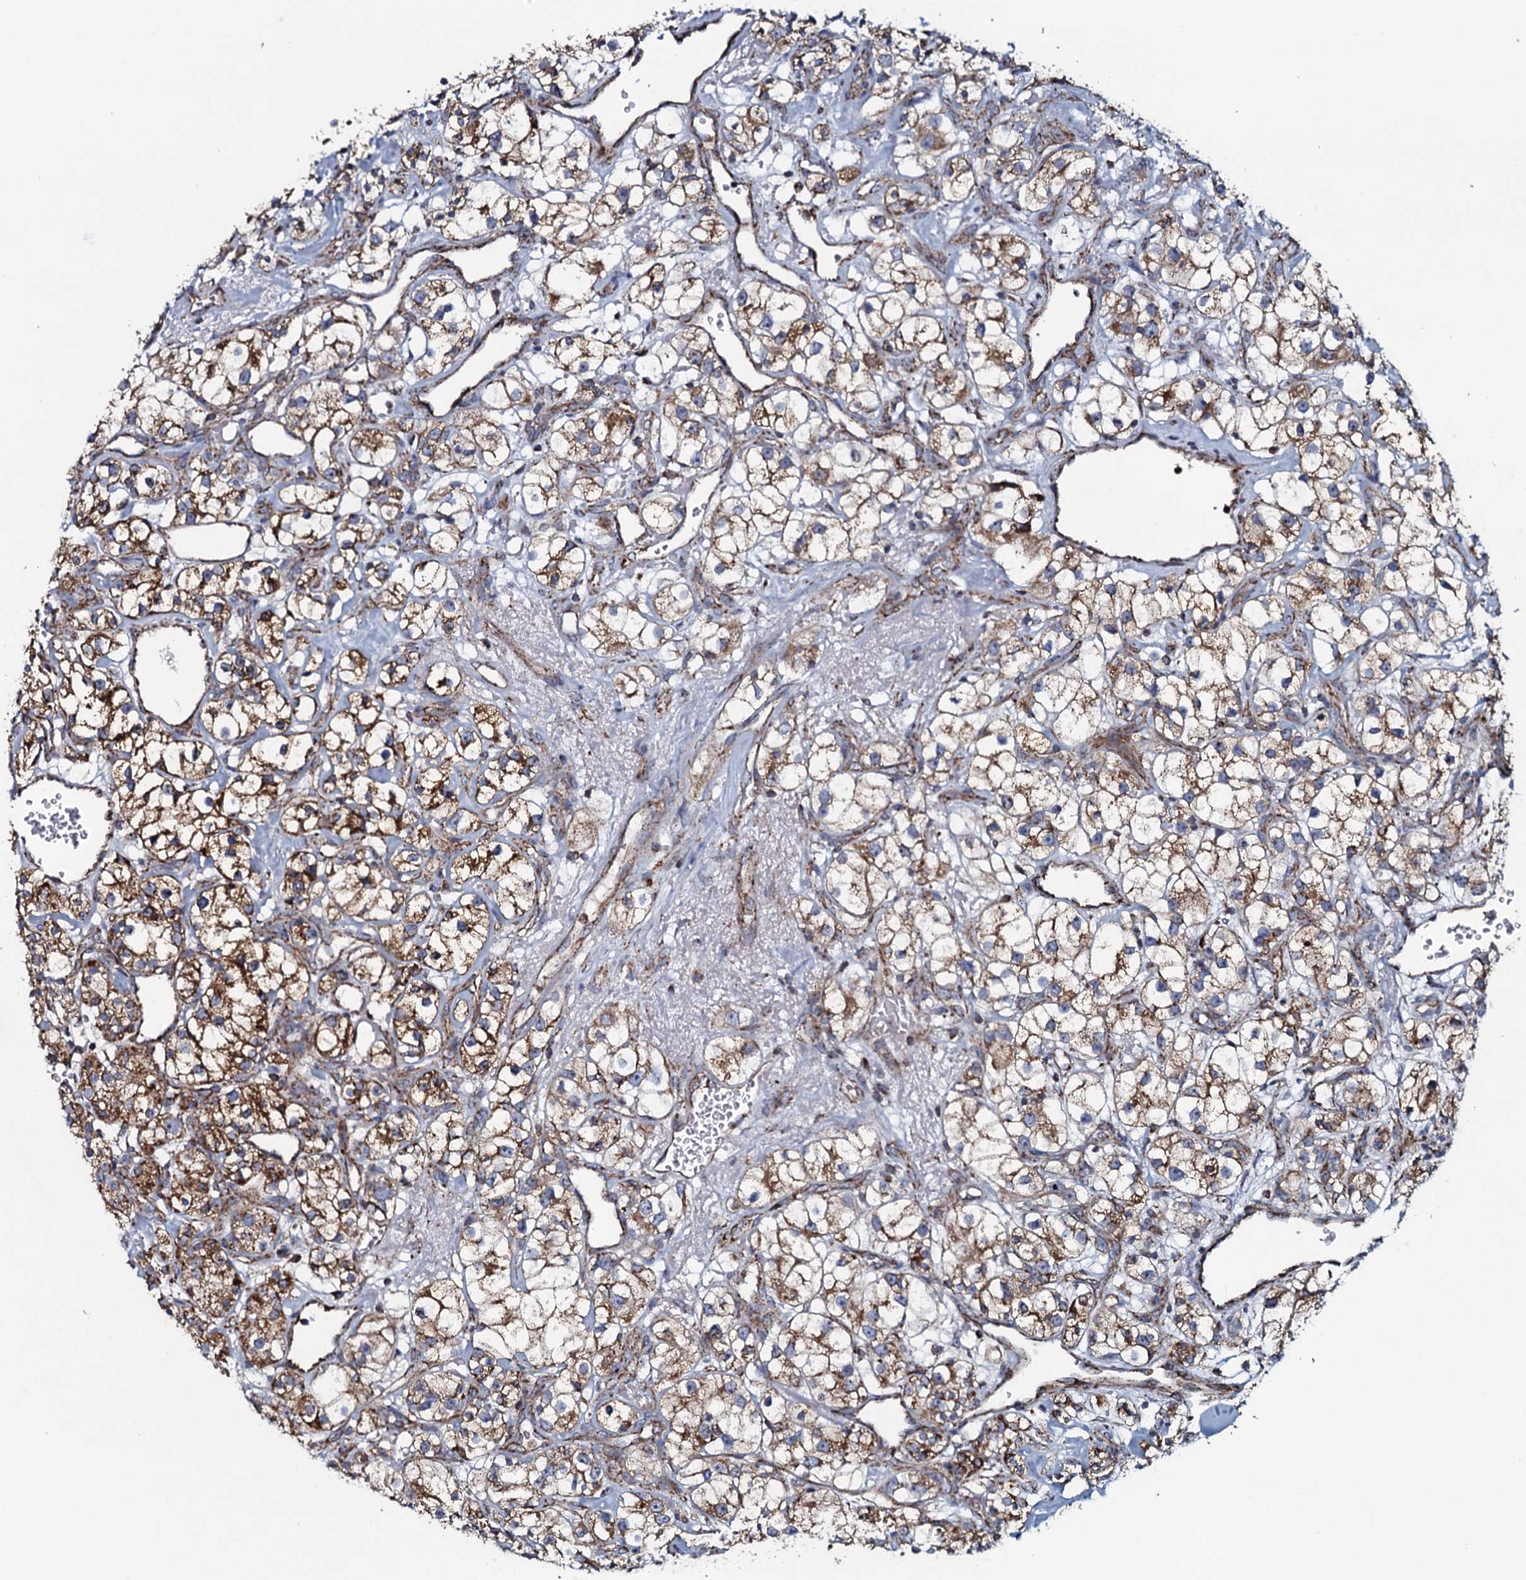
{"staining": {"intensity": "moderate", "quantity": ">75%", "location": "cytoplasmic/membranous"}, "tissue": "renal cancer", "cell_type": "Tumor cells", "image_type": "cancer", "snomed": [{"axis": "morphology", "description": "Adenocarcinoma, NOS"}, {"axis": "topography", "description": "Kidney"}], "caption": "Immunohistochemistry photomicrograph of neoplastic tissue: renal cancer (adenocarcinoma) stained using IHC demonstrates medium levels of moderate protein expression localized specifically in the cytoplasmic/membranous of tumor cells, appearing as a cytoplasmic/membranous brown color.", "gene": "EVC2", "patient": {"sex": "male", "age": 77}}